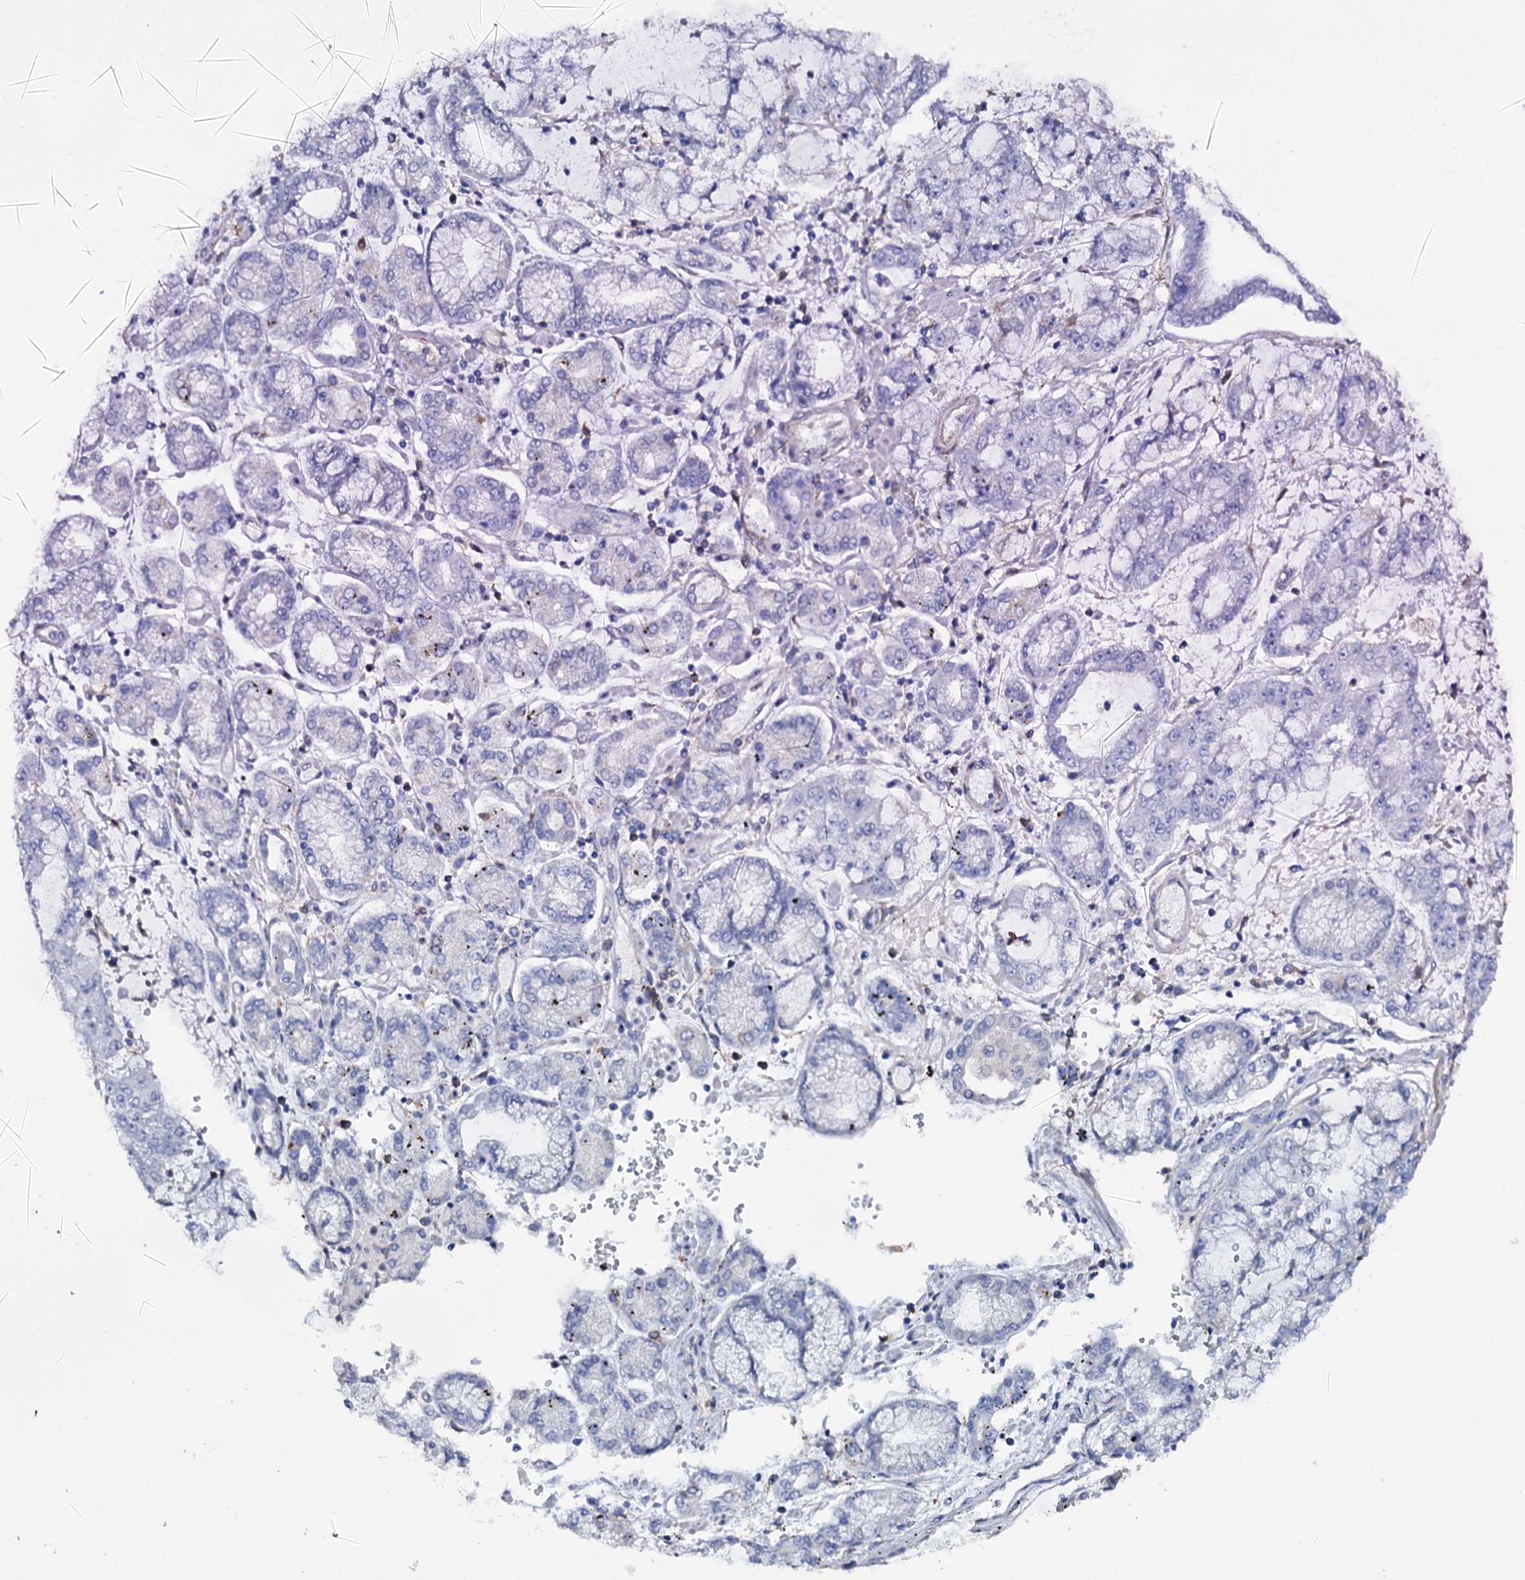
{"staining": {"intensity": "negative", "quantity": "none", "location": "none"}, "tissue": "stomach cancer", "cell_type": "Tumor cells", "image_type": "cancer", "snomed": [{"axis": "morphology", "description": "Adenocarcinoma, NOS"}, {"axis": "topography", "description": "Stomach"}], "caption": "DAB immunohistochemical staining of human stomach cancer (adenocarcinoma) displays no significant staining in tumor cells. The staining was performed using DAB (3,3'-diaminobenzidine) to visualize the protein expression in brown, while the nuclei were stained in blue with hematoxylin (Magnification: 20x).", "gene": "TTC23", "patient": {"sex": "male", "age": 76}}